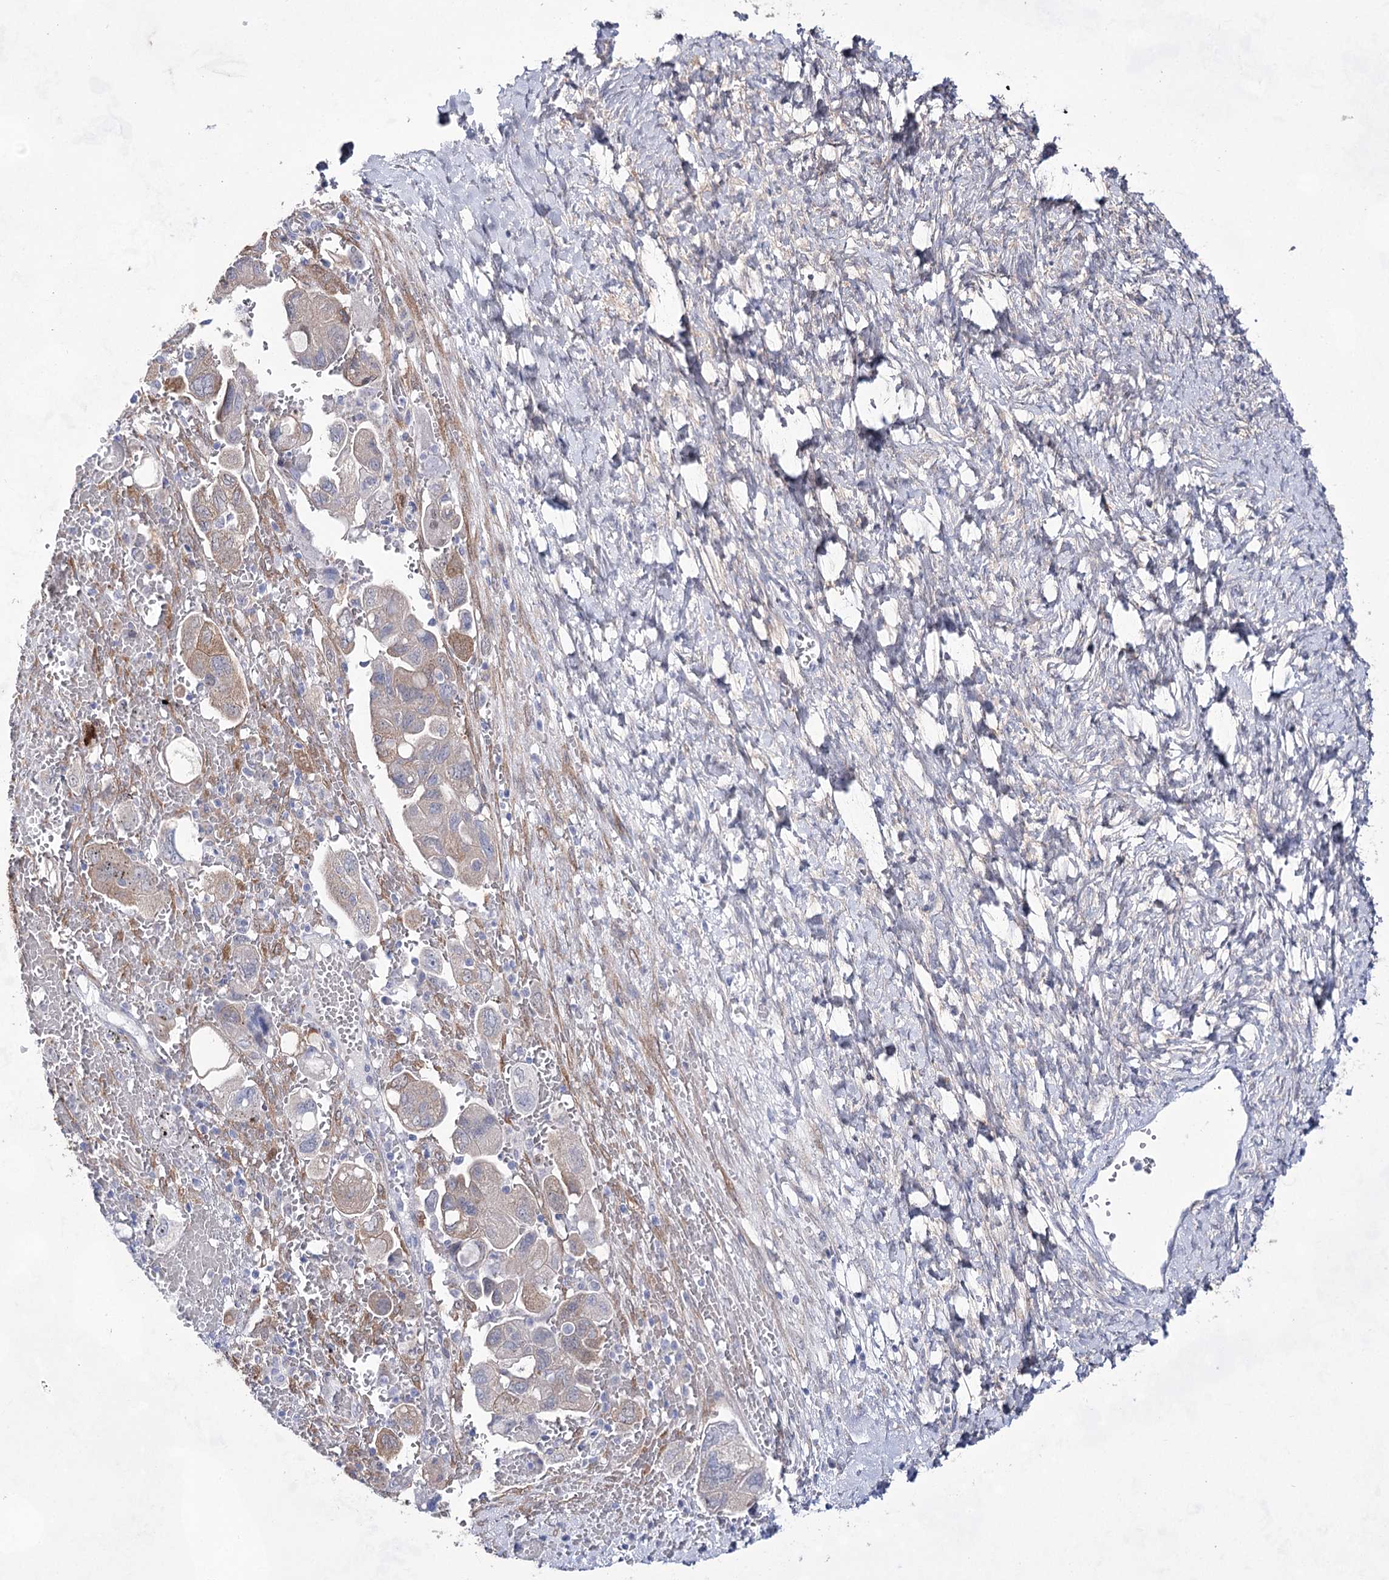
{"staining": {"intensity": "weak", "quantity": "<25%", "location": "cytoplasmic/membranous"}, "tissue": "ovarian cancer", "cell_type": "Tumor cells", "image_type": "cancer", "snomed": [{"axis": "morphology", "description": "Carcinoma, NOS"}, {"axis": "morphology", "description": "Cystadenocarcinoma, serous, NOS"}, {"axis": "topography", "description": "Ovary"}], "caption": "The image shows no significant staining in tumor cells of ovarian cancer (carcinoma).", "gene": "UGDH", "patient": {"sex": "female", "age": 69}}